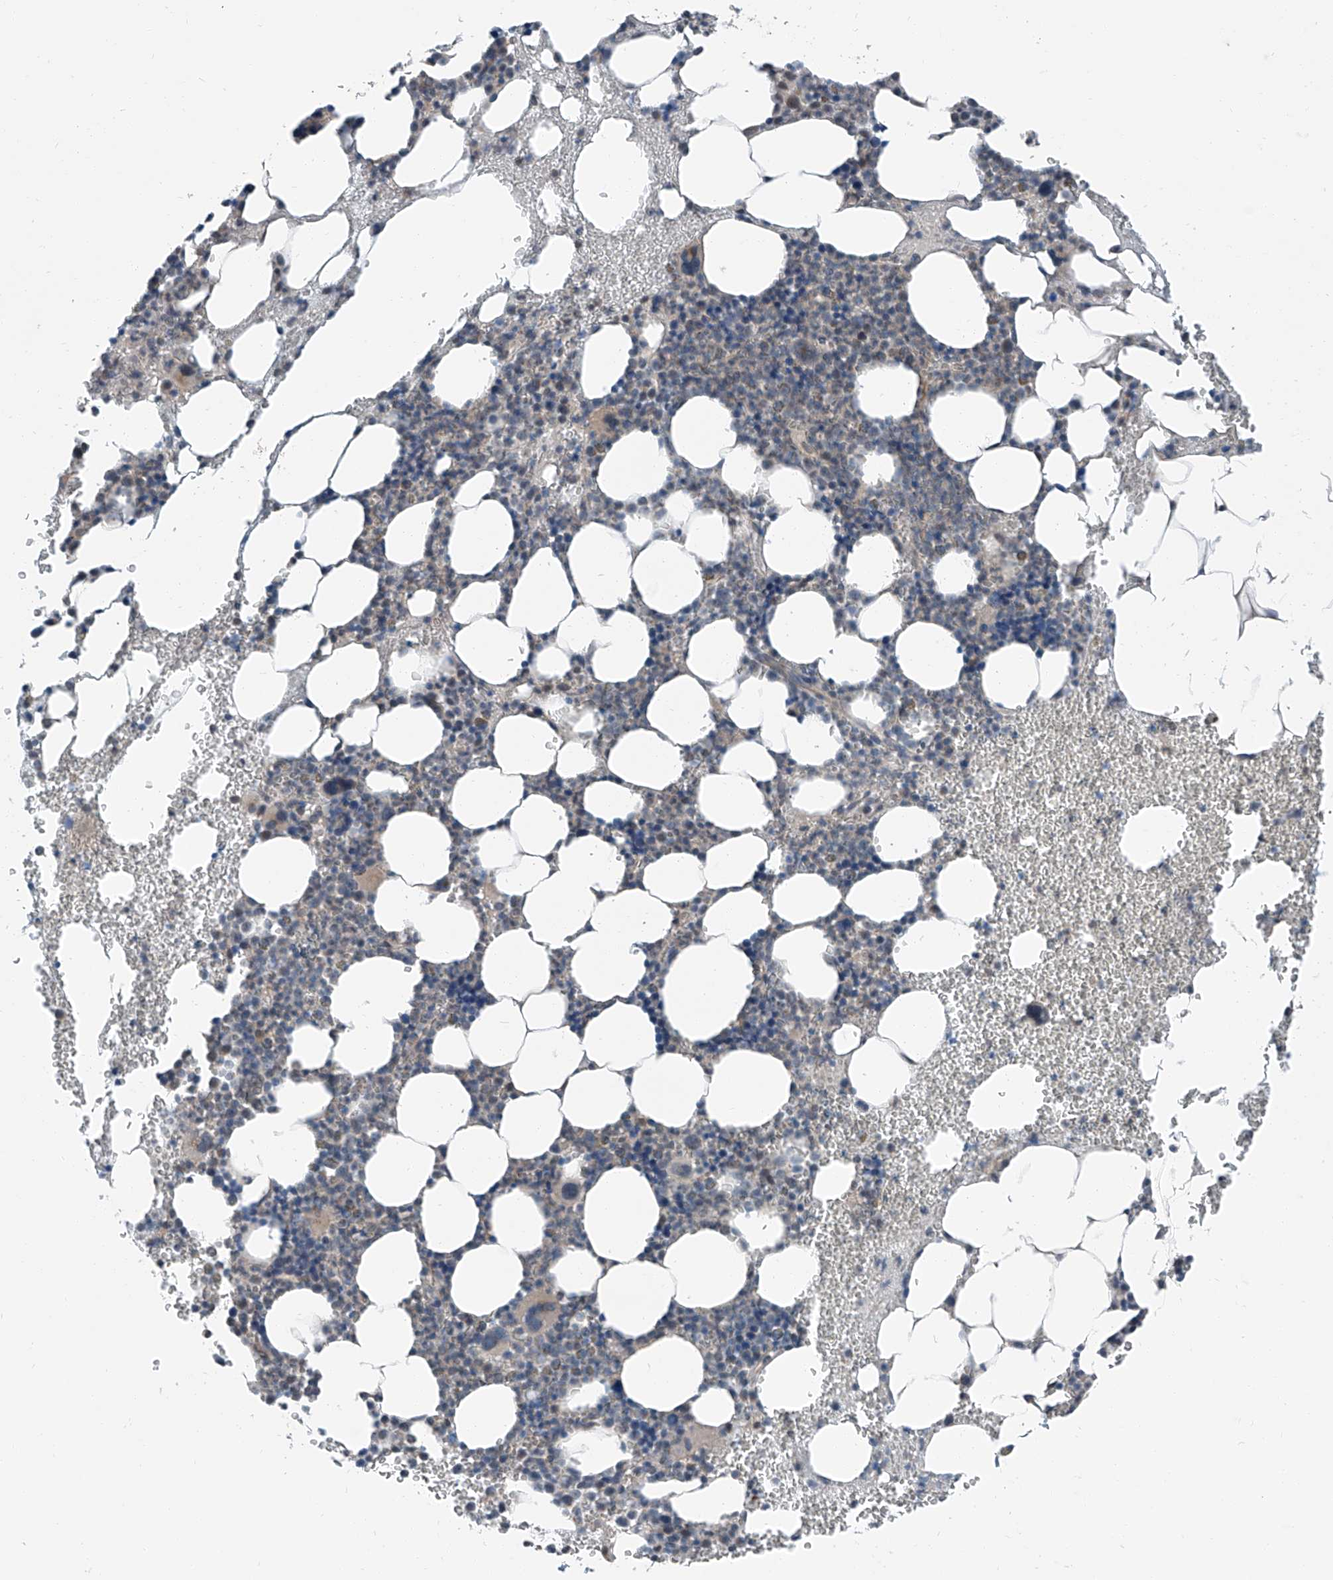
{"staining": {"intensity": "negative", "quantity": "none", "location": "none"}, "tissue": "bone marrow", "cell_type": "Hematopoietic cells", "image_type": "normal", "snomed": [{"axis": "morphology", "description": "Normal tissue, NOS"}, {"axis": "morphology", "description": "Inflammation, NOS"}, {"axis": "topography", "description": "Bone marrow"}], "caption": "Immunohistochemistry image of benign bone marrow: human bone marrow stained with DAB (3,3'-diaminobenzidine) reveals no significant protein expression in hematopoietic cells.", "gene": "HSPA6", "patient": {"sex": "female", "age": 78}}